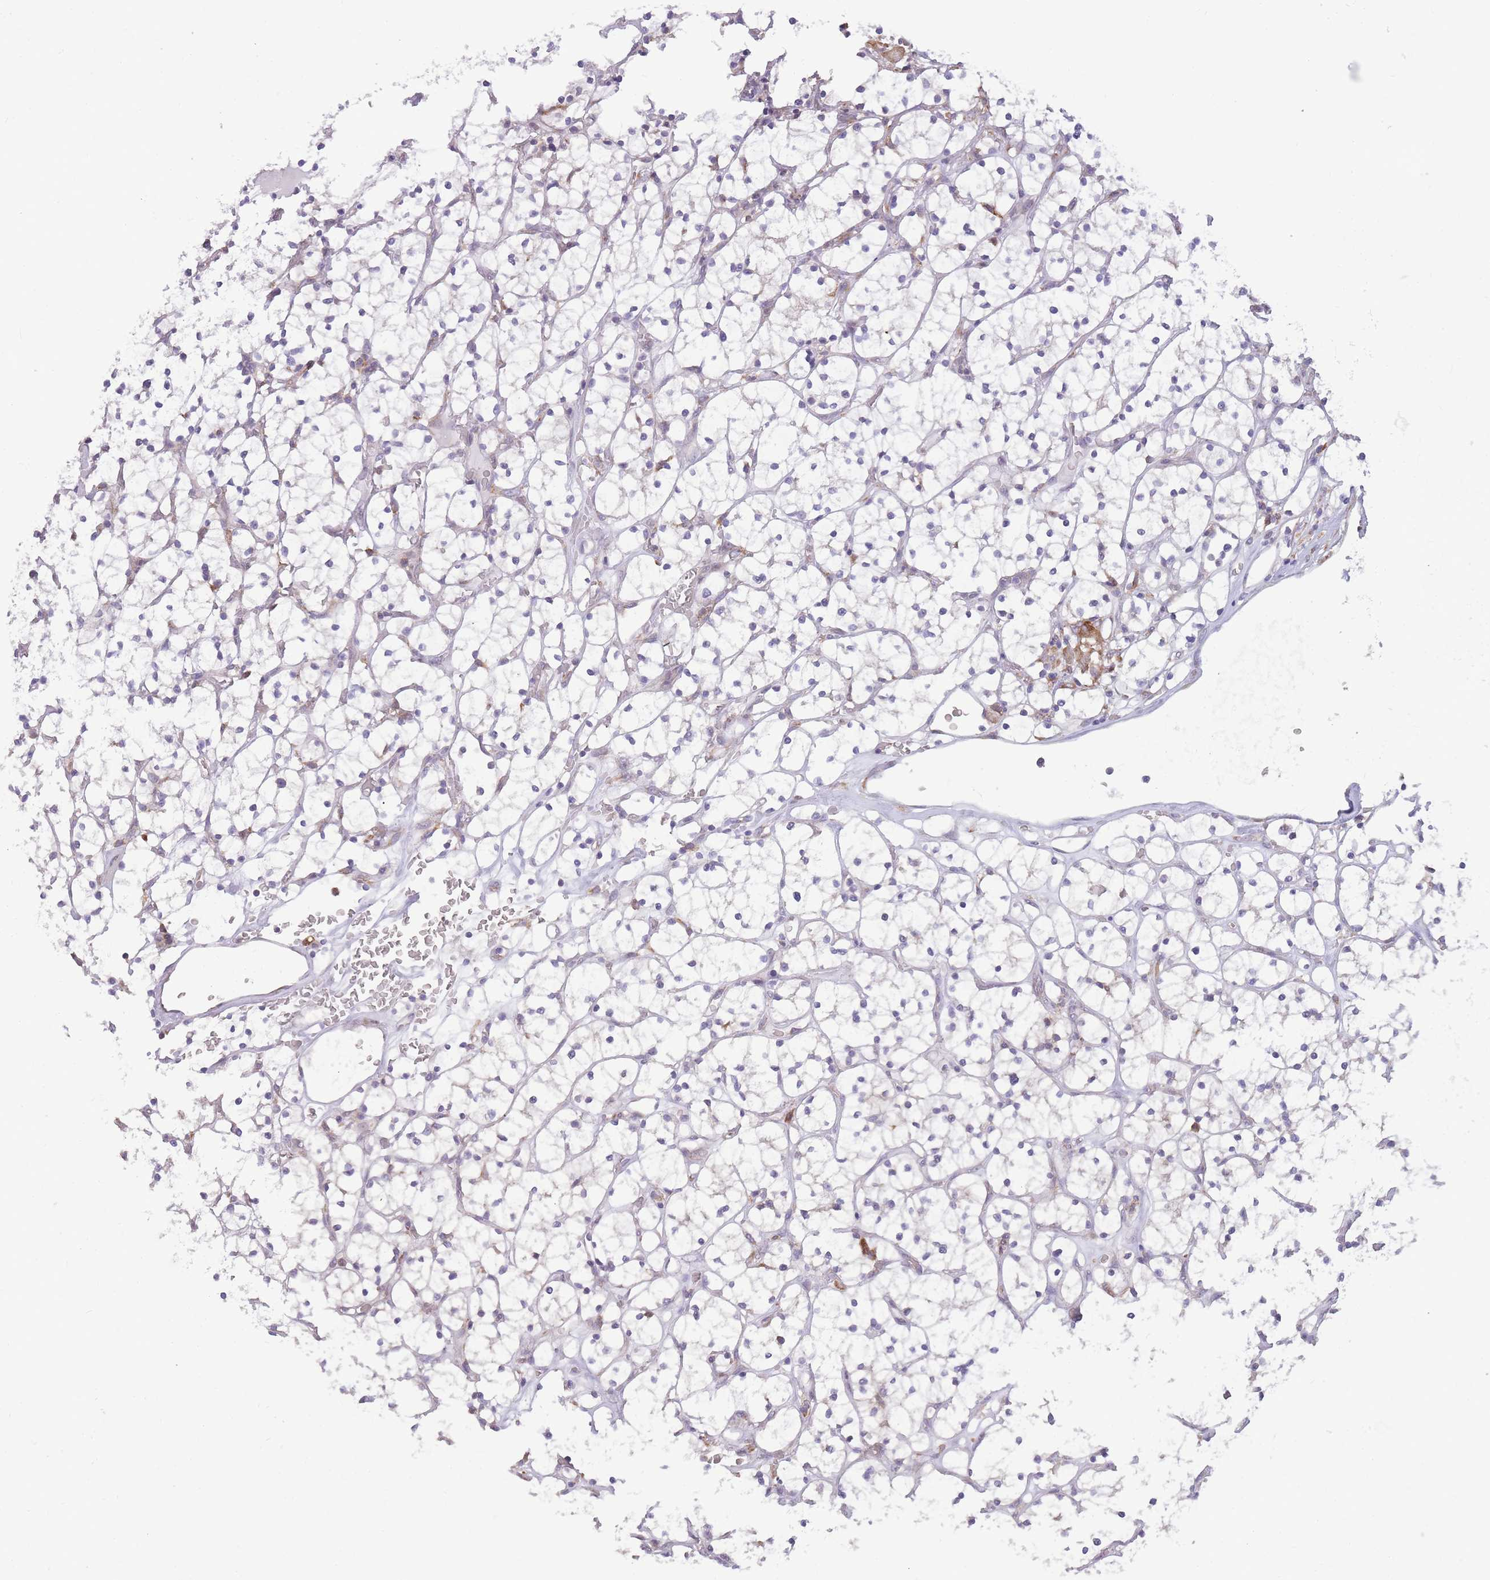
{"staining": {"intensity": "negative", "quantity": "none", "location": "none"}, "tissue": "renal cancer", "cell_type": "Tumor cells", "image_type": "cancer", "snomed": [{"axis": "morphology", "description": "Adenocarcinoma, NOS"}, {"axis": "topography", "description": "Kidney"}], "caption": "An image of renal adenocarcinoma stained for a protein exhibits no brown staining in tumor cells. (Stains: DAB (3,3'-diaminobenzidine) immunohistochemistry (IHC) with hematoxylin counter stain, Microscopy: brightfield microscopy at high magnification).", "gene": "TRAPPC5", "patient": {"sex": "female", "age": 64}}